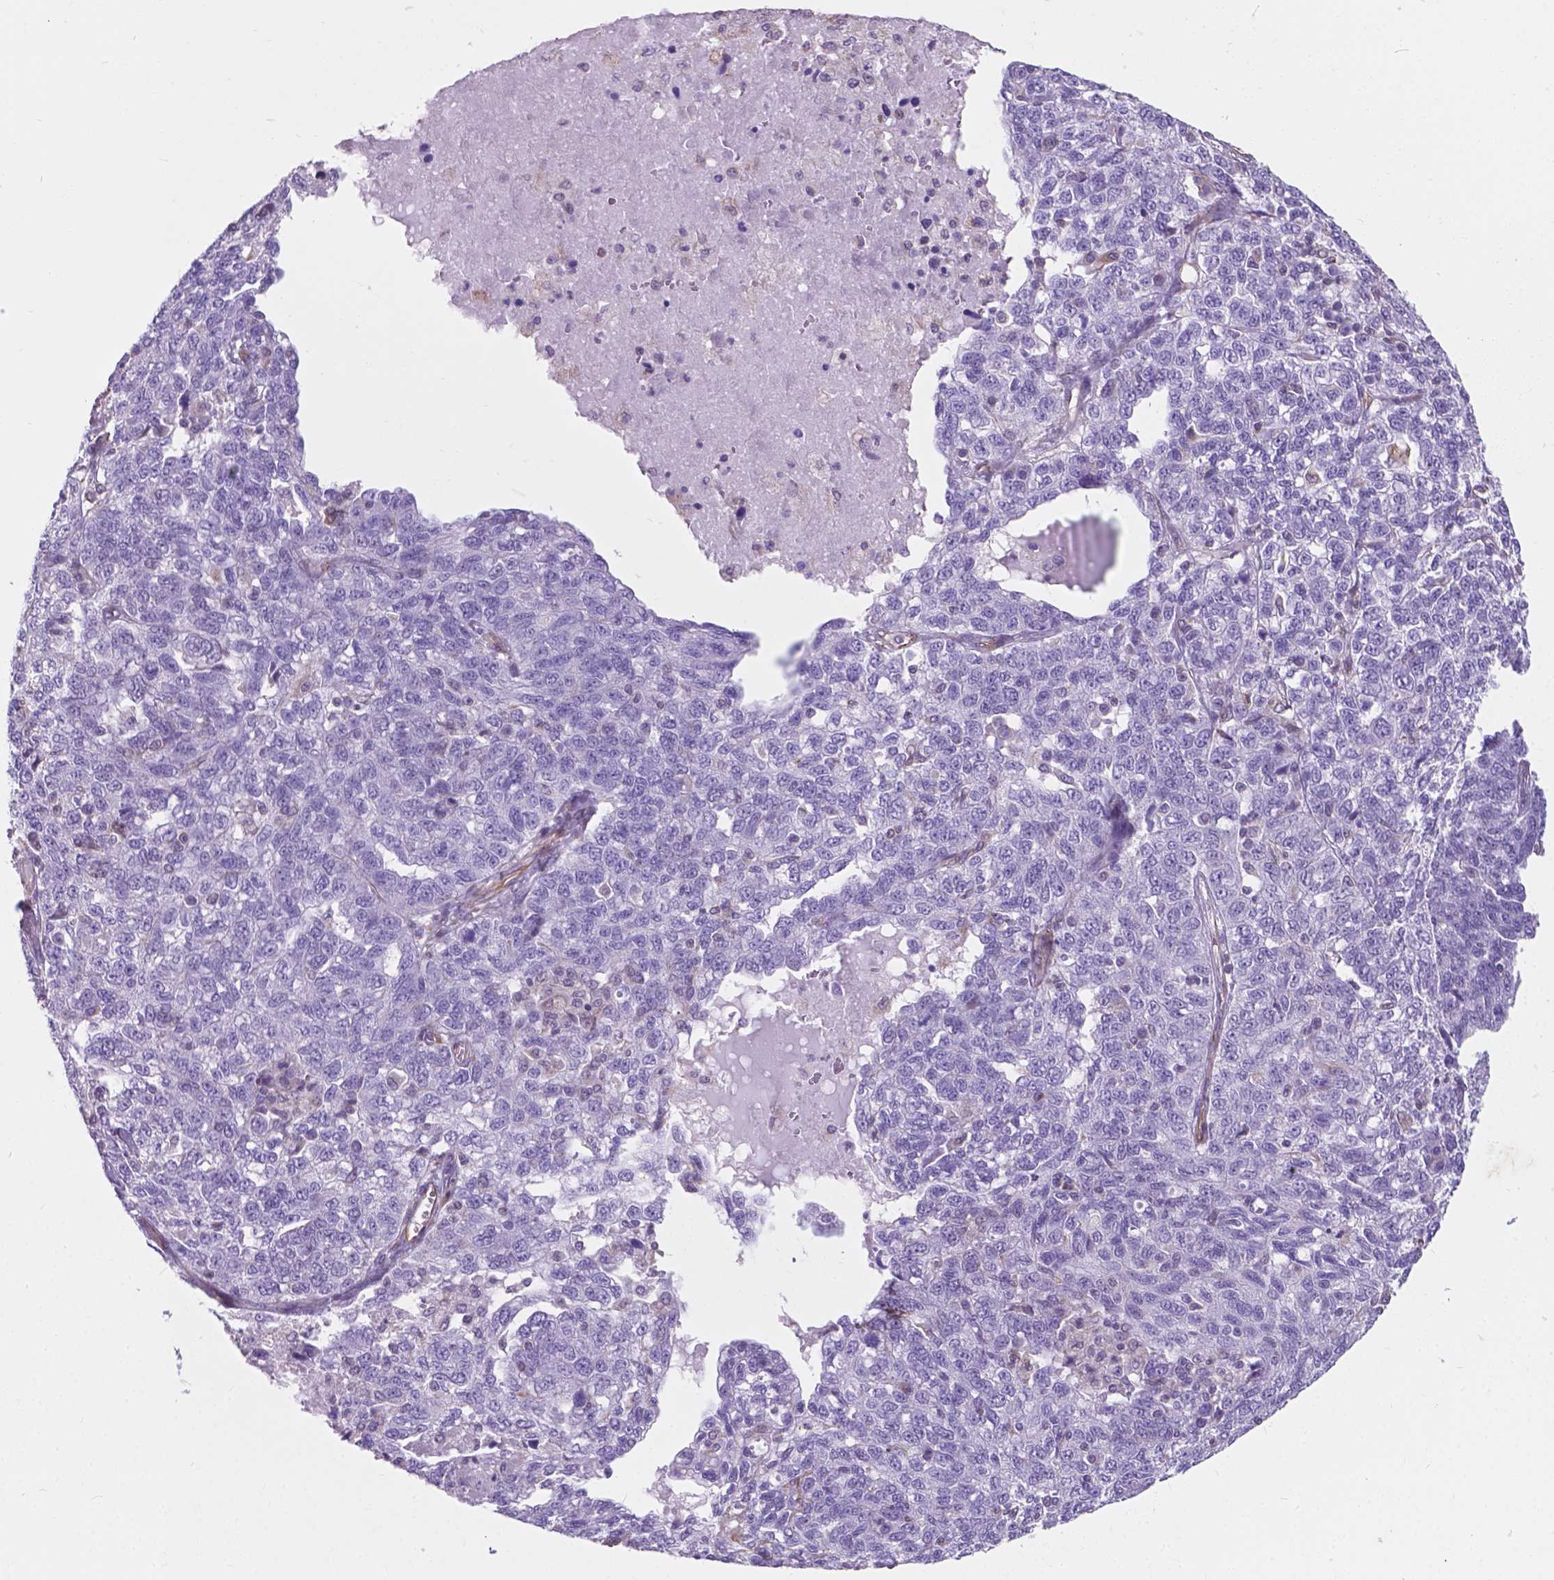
{"staining": {"intensity": "negative", "quantity": "none", "location": "none"}, "tissue": "ovarian cancer", "cell_type": "Tumor cells", "image_type": "cancer", "snomed": [{"axis": "morphology", "description": "Cystadenocarcinoma, serous, NOS"}, {"axis": "topography", "description": "Ovary"}], "caption": "Ovarian cancer (serous cystadenocarcinoma) was stained to show a protein in brown. There is no significant positivity in tumor cells.", "gene": "AMOT", "patient": {"sex": "female", "age": 71}}